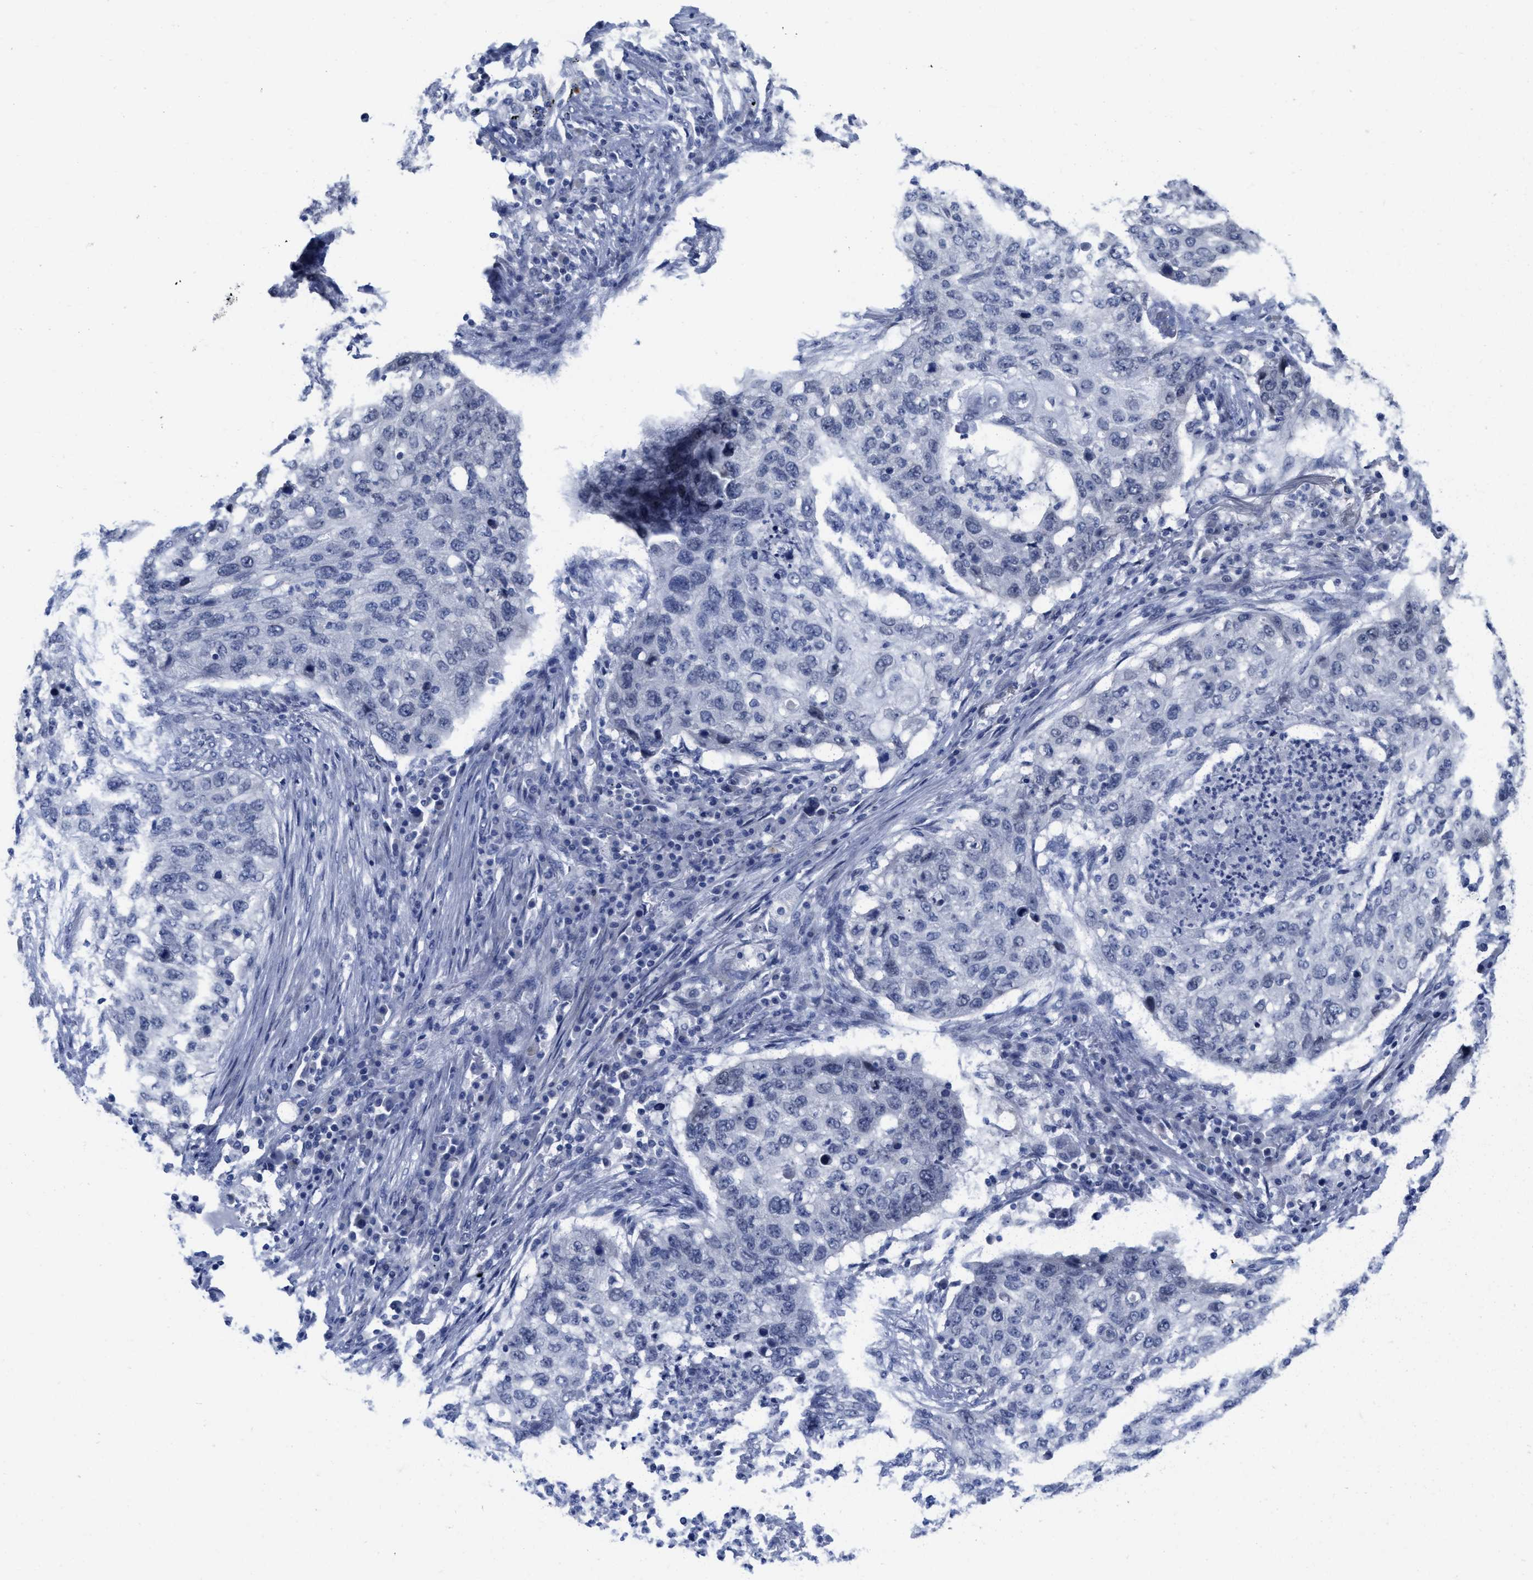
{"staining": {"intensity": "negative", "quantity": "none", "location": "none"}, "tissue": "lung cancer", "cell_type": "Tumor cells", "image_type": "cancer", "snomed": [{"axis": "morphology", "description": "Squamous cell carcinoma, NOS"}, {"axis": "topography", "description": "Lung"}], "caption": "Immunohistochemistry of human lung squamous cell carcinoma exhibits no staining in tumor cells. (DAB (3,3'-diaminobenzidine) immunohistochemistry visualized using brightfield microscopy, high magnification).", "gene": "ACKR1", "patient": {"sex": "female", "age": 63}}